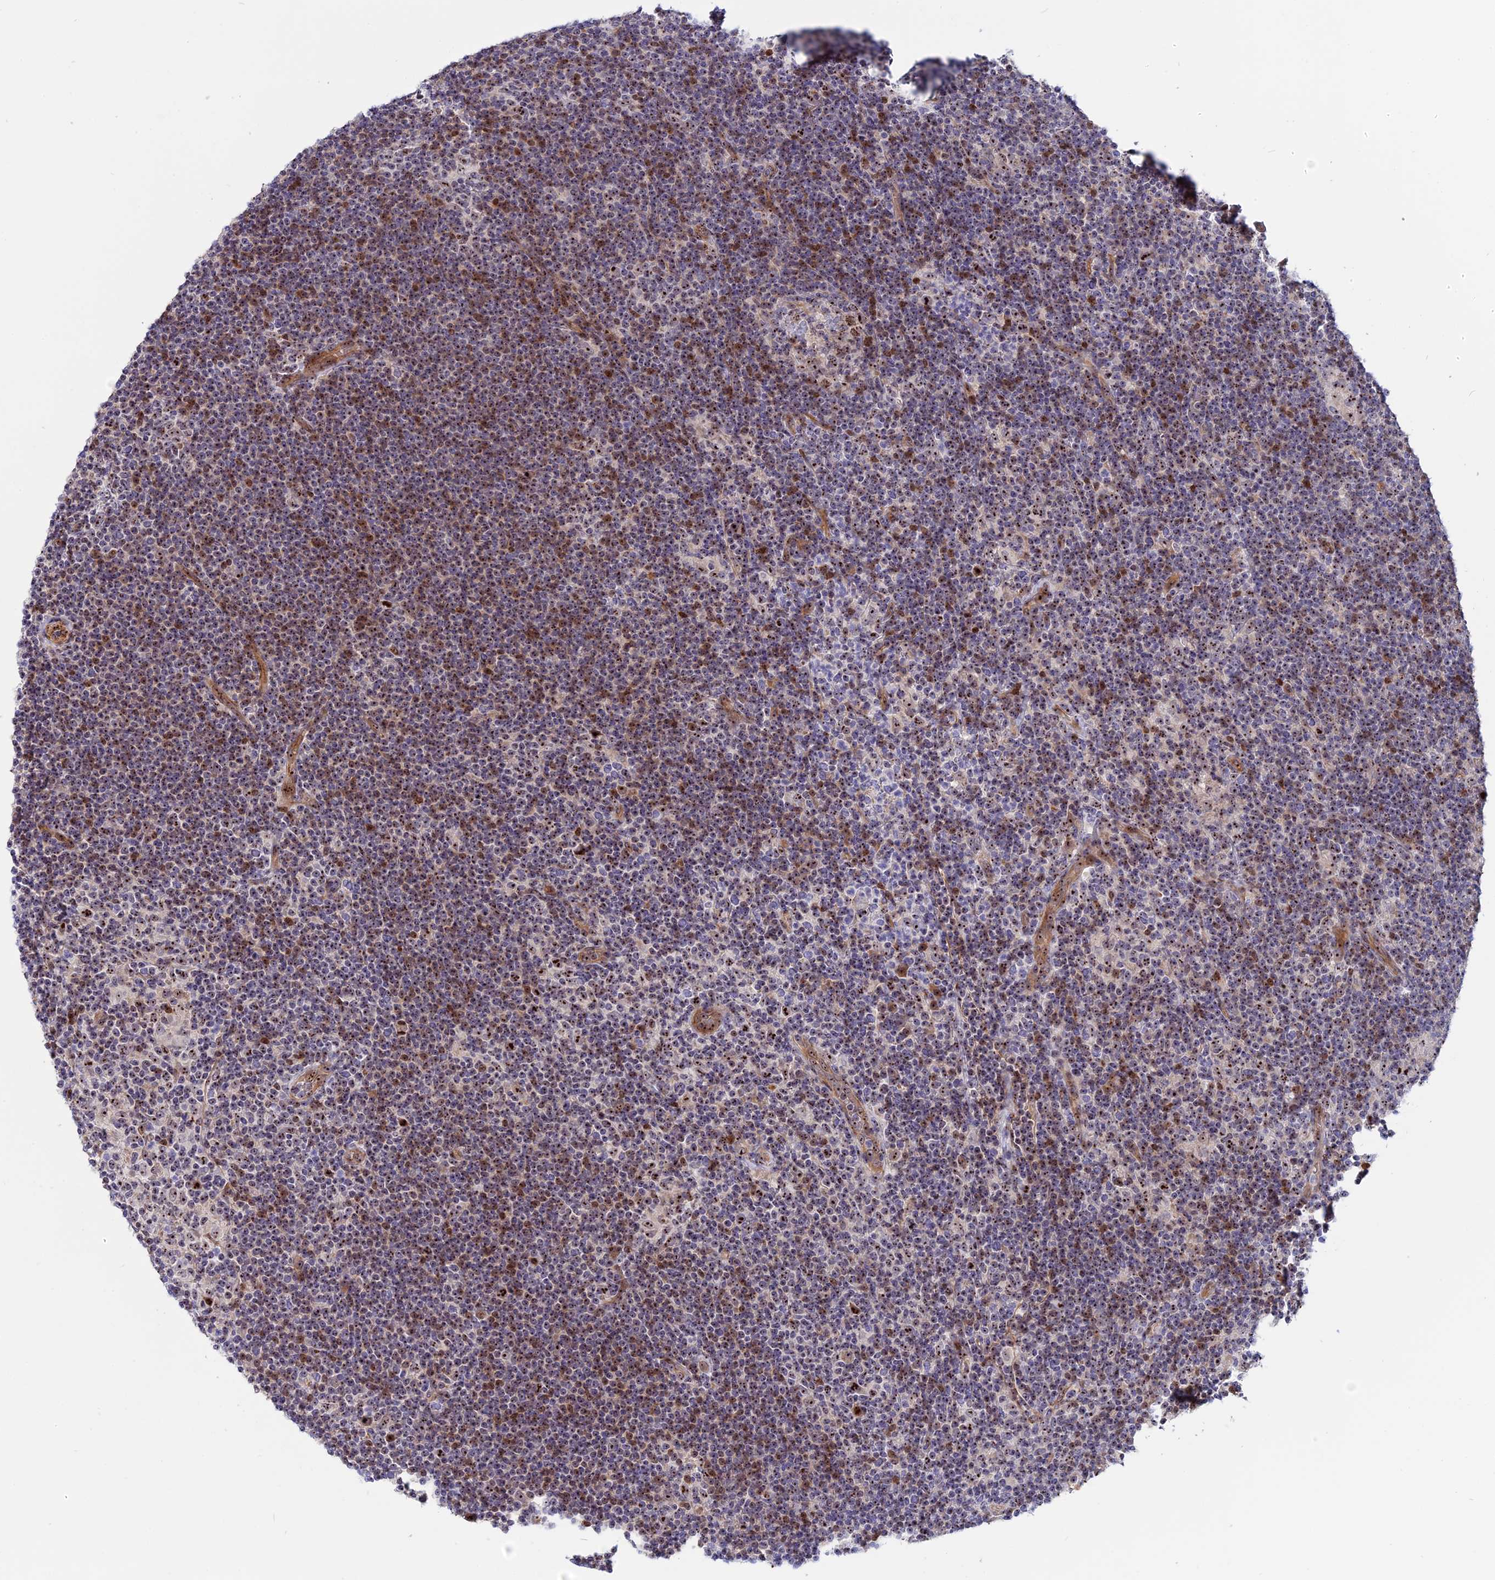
{"staining": {"intensity": "moderate", "quantity": ">75%", "location": "nuclear"}, "tissue": "lymphoma", "cell_type": "Tumor cells", "image_type": "cancer", "snomed": [{"axis": "morphology", "description": "Hodgkin's disease, NOS"}, {"axis": "topography", "description": "Lymph node"}], "caption": "Moderate nuclear positivity is identified in about >75% of tumor cells in Hodgkin's disease.", "gene": "DBNDD1", "patient": {"sex": "female", "age": 57}}